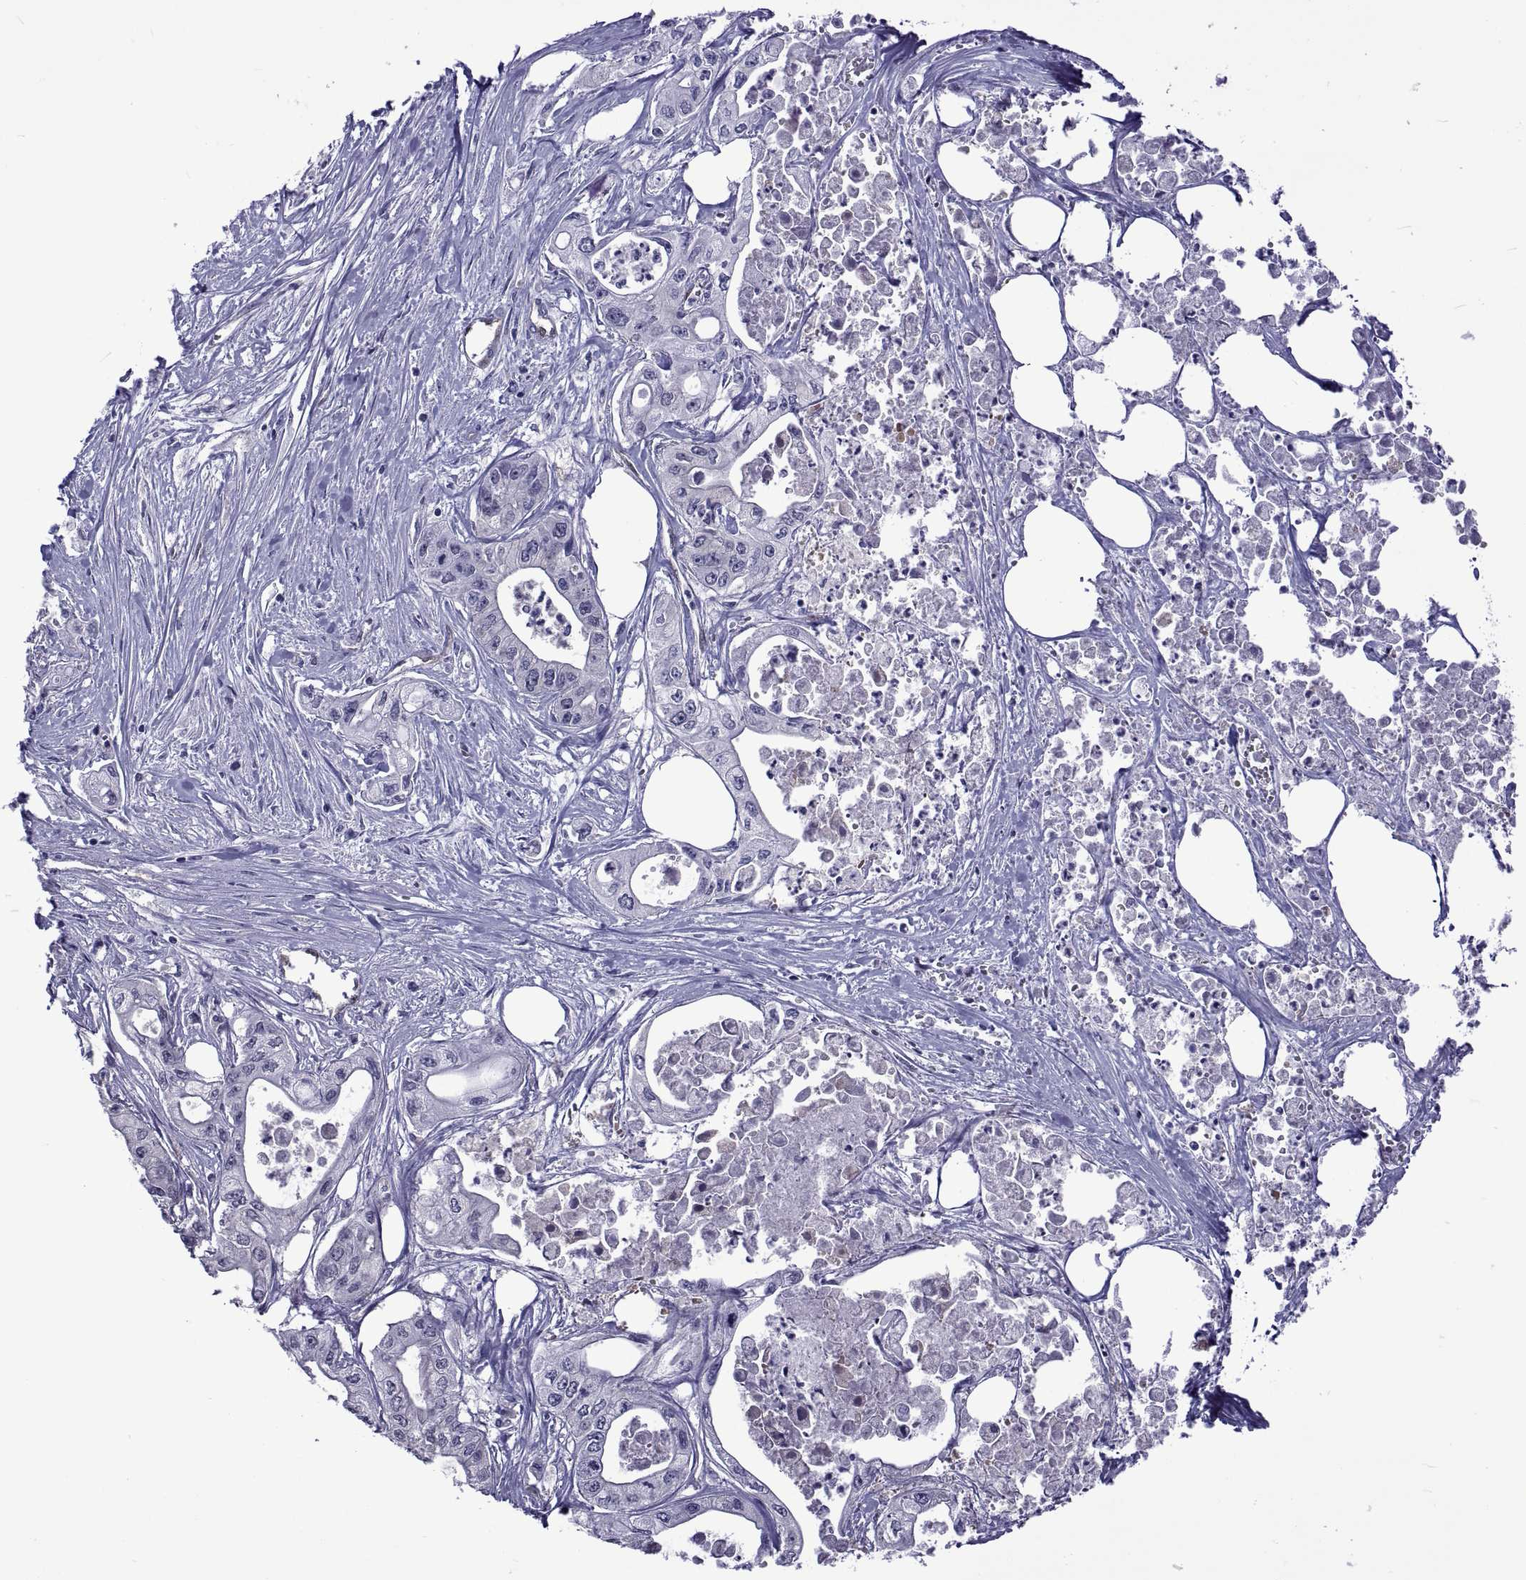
{"staining": {"intensity": "negative", "quantity": "none", "location": "none"}, "tissue": "pancreatic cancer", "cell_type": "Tumor cells", "image_type": "cancer", "snomed": [{"axis": "morphology", "description": "Adenocarcinoma, NOS"}, {"axis": "topography", "description": "Pancreas"}], "caption": "The immunohistochemistry micrograph has no significant staining in tumor cells of pancreatic adenocarcinoma tissue. (Stains: DAB immunohistochemistry (IHC) with hematoxylin counter stain, Microscopy: brightfield microscopy at high magnification).", "gene": "LCN9", "patient": {"sex": "male", "age": 70}}